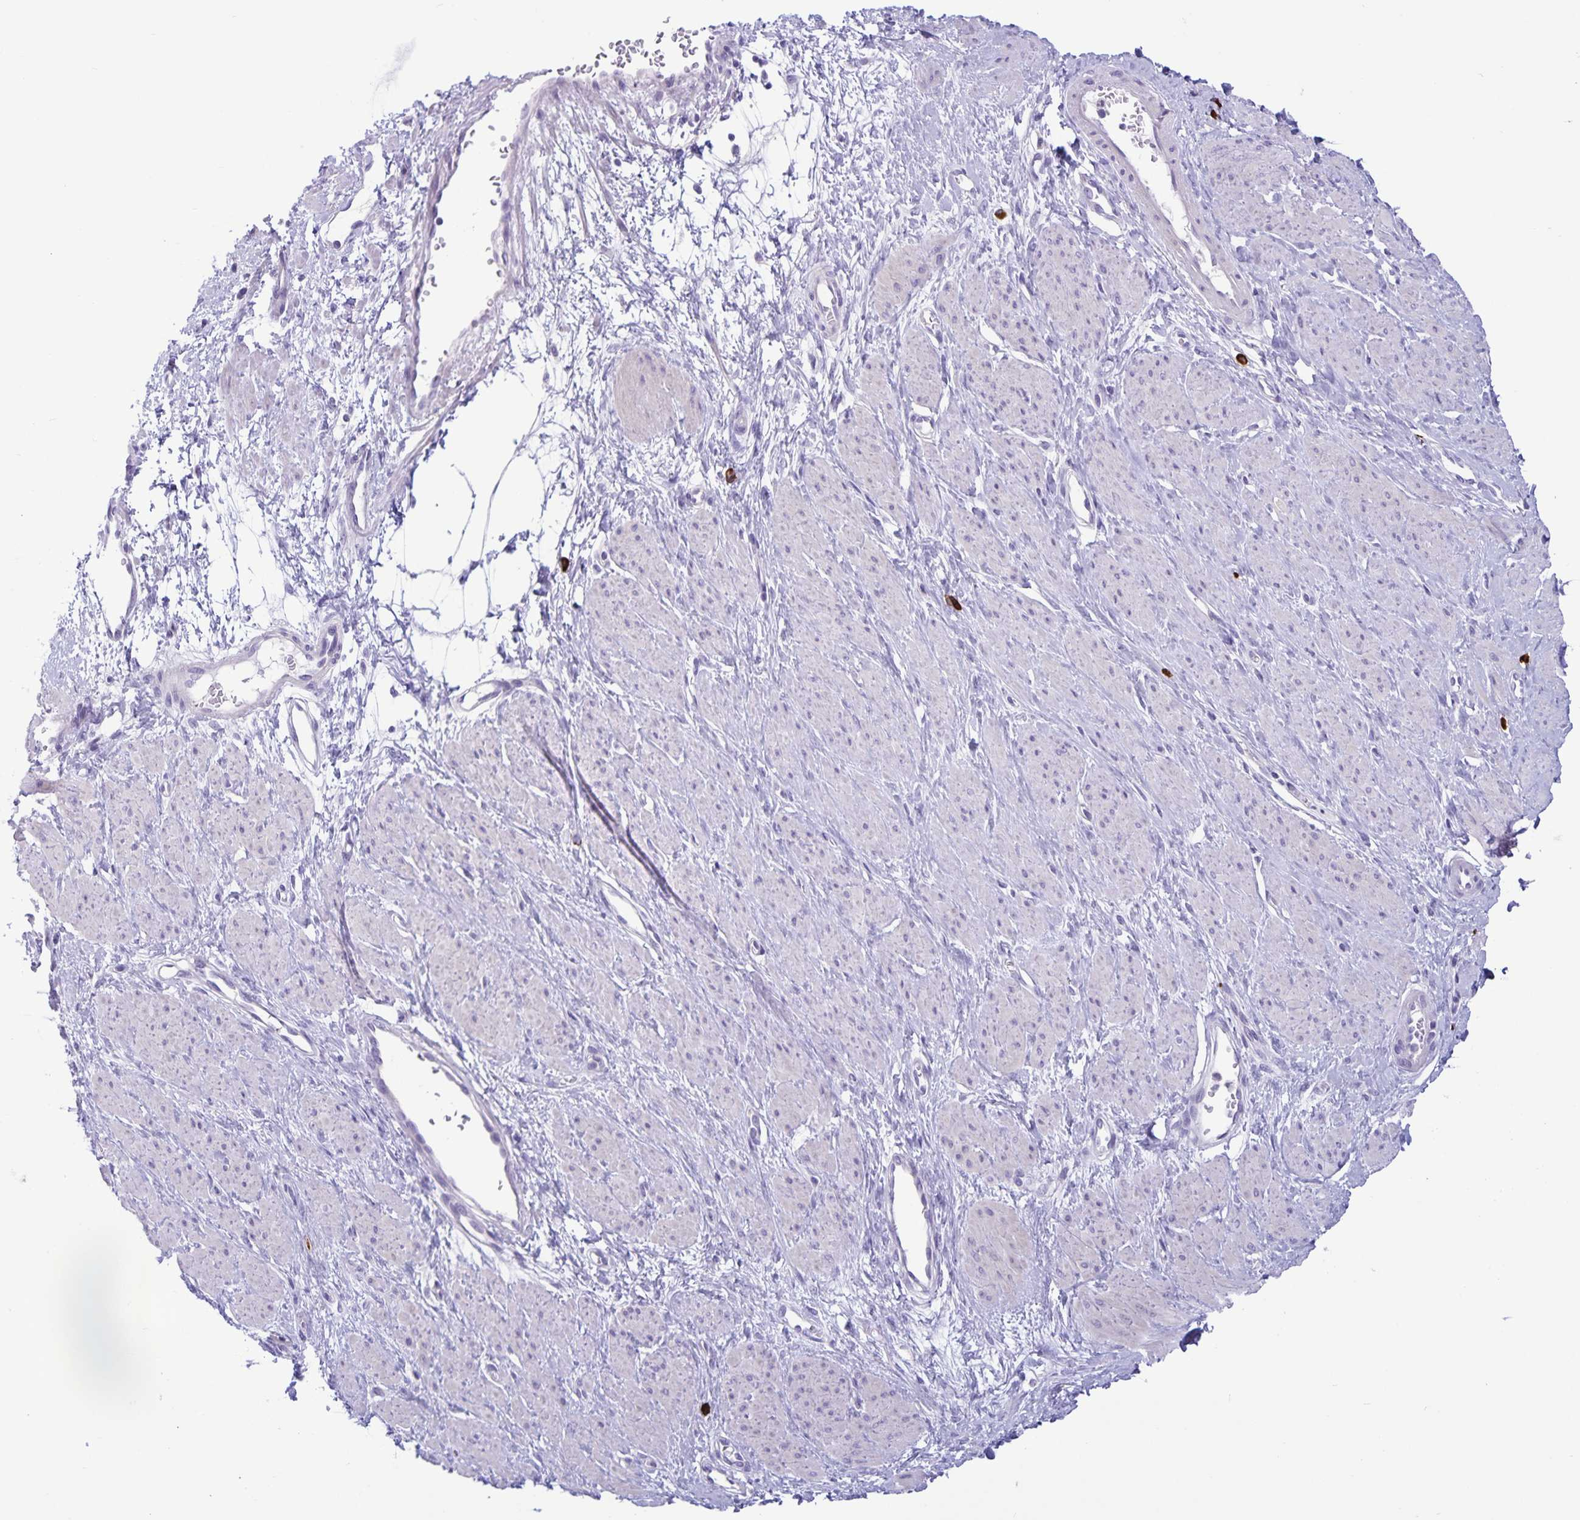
{"staining": {"intensity": "negative", "quantity": "none", "location": "none"}, "tissue": "smooth muscle", "cell_type": "Smooth muscle cells", "image_type": "normal", "snomed": [{"axis": "morphology", "description": "Normal tissue, NOS"}, {"axis": "topography", "description": "Smooth muscle"}, {"axis": "topography", "description": "Uterus"}], "caption": "Photomicrograph shows no protein expression in smooth muscle cells of unremarkable smooth muscle.", "gene": "IBTK", "patient": {"sex": "female", "age": 39}}